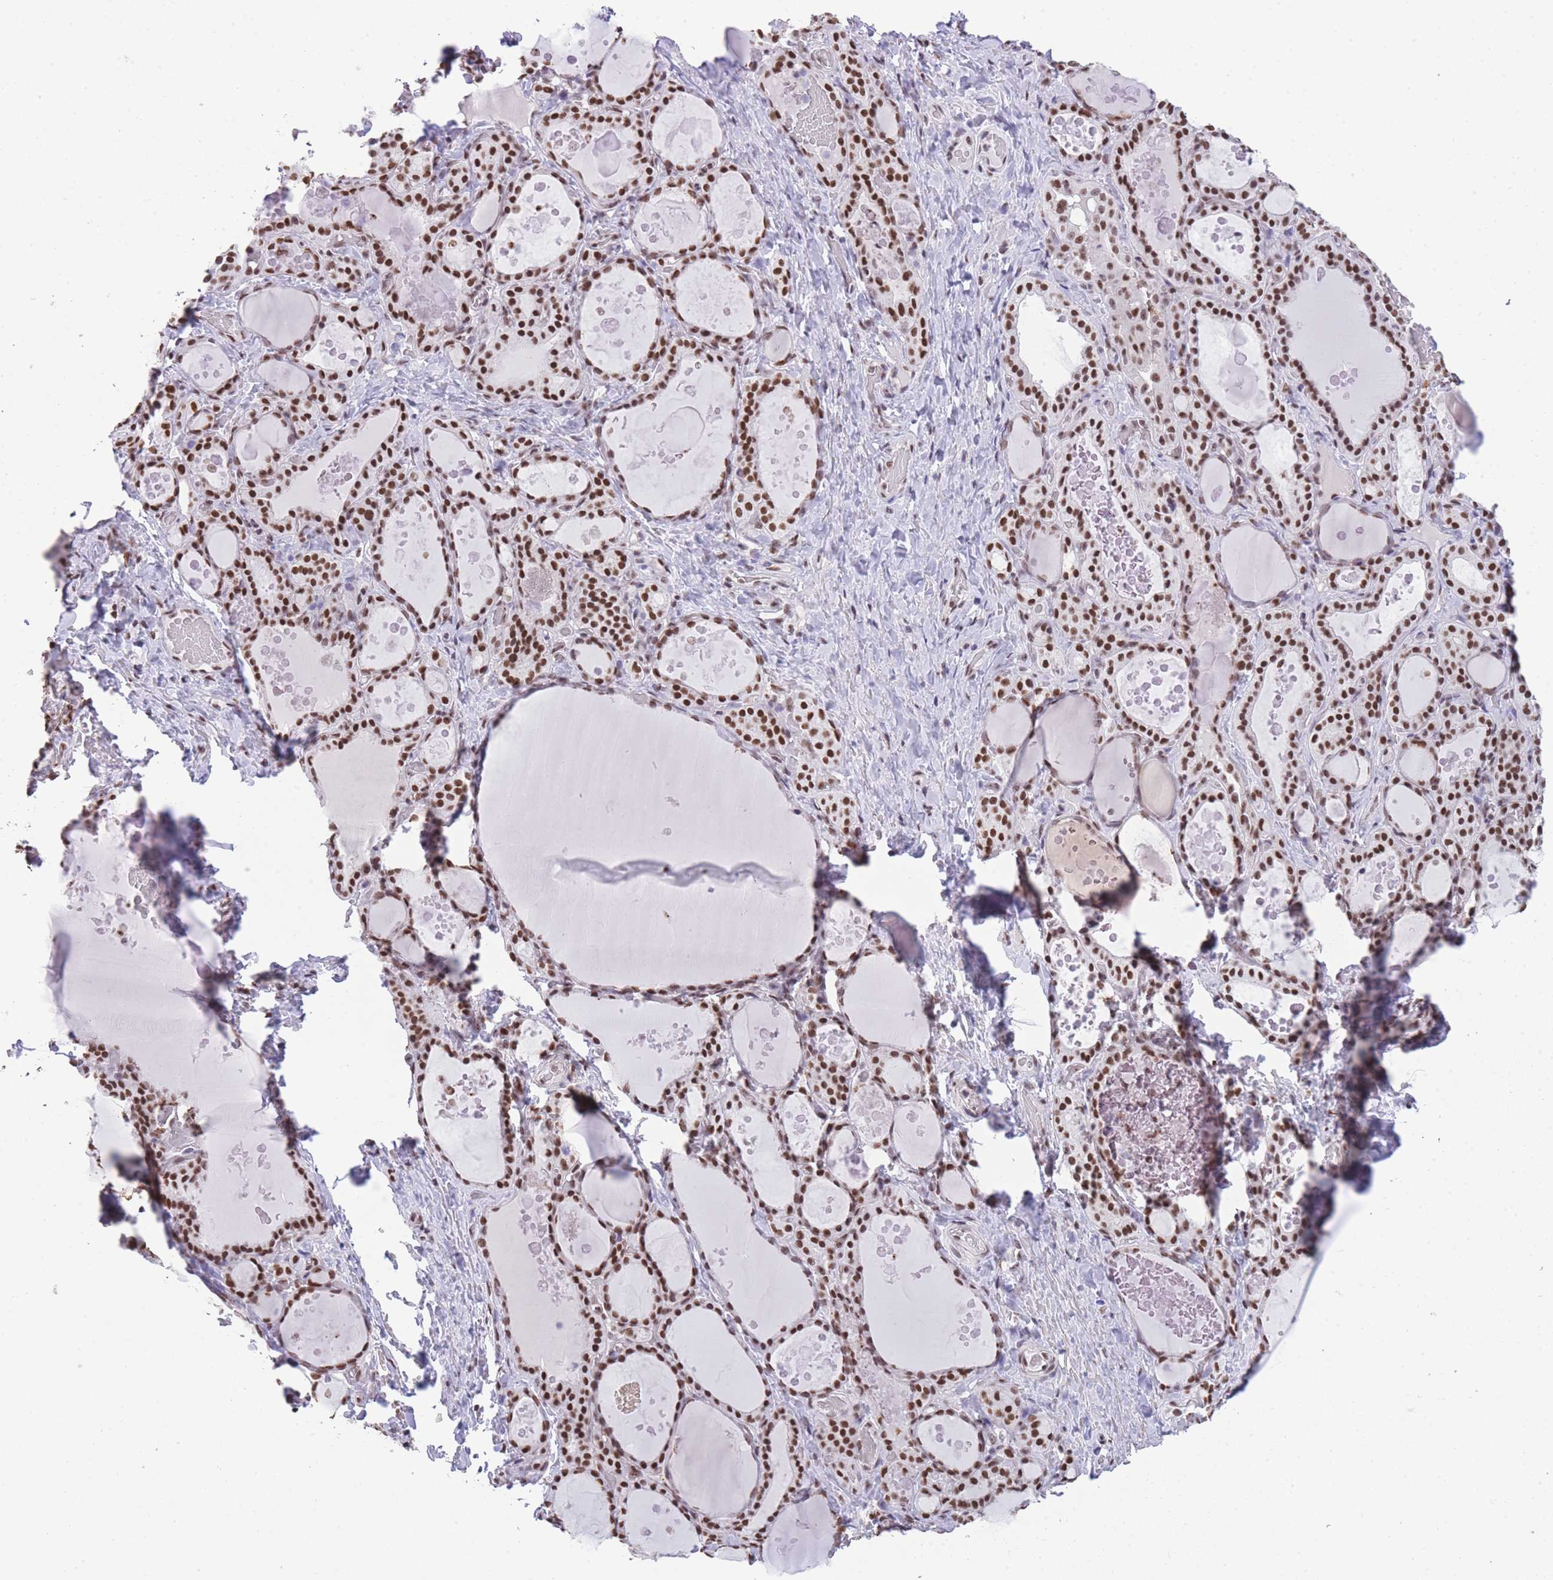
{"staining": {"intensity": "strong", "quantity": ">75%", "location": "nuclear"}, "tissue": "thyroid gland", "cell_type": "Glandular cells", "image_type": "normal", "snomed": [{"axis": "morphology", "description": "Normal tissue, NOS"}, {"axis": "topography", "description": "Thyroid gland"}], "caption": "Immunohistochemical staining of unremarkable thyroid gland displays high levels of strong nuclear staining in approximately >75% of glandular cells. (Brightfield microscopy of DAB IHC at high magnification).", "gene": "EVC2", "patient": {"sex": "female", "age": 46}}